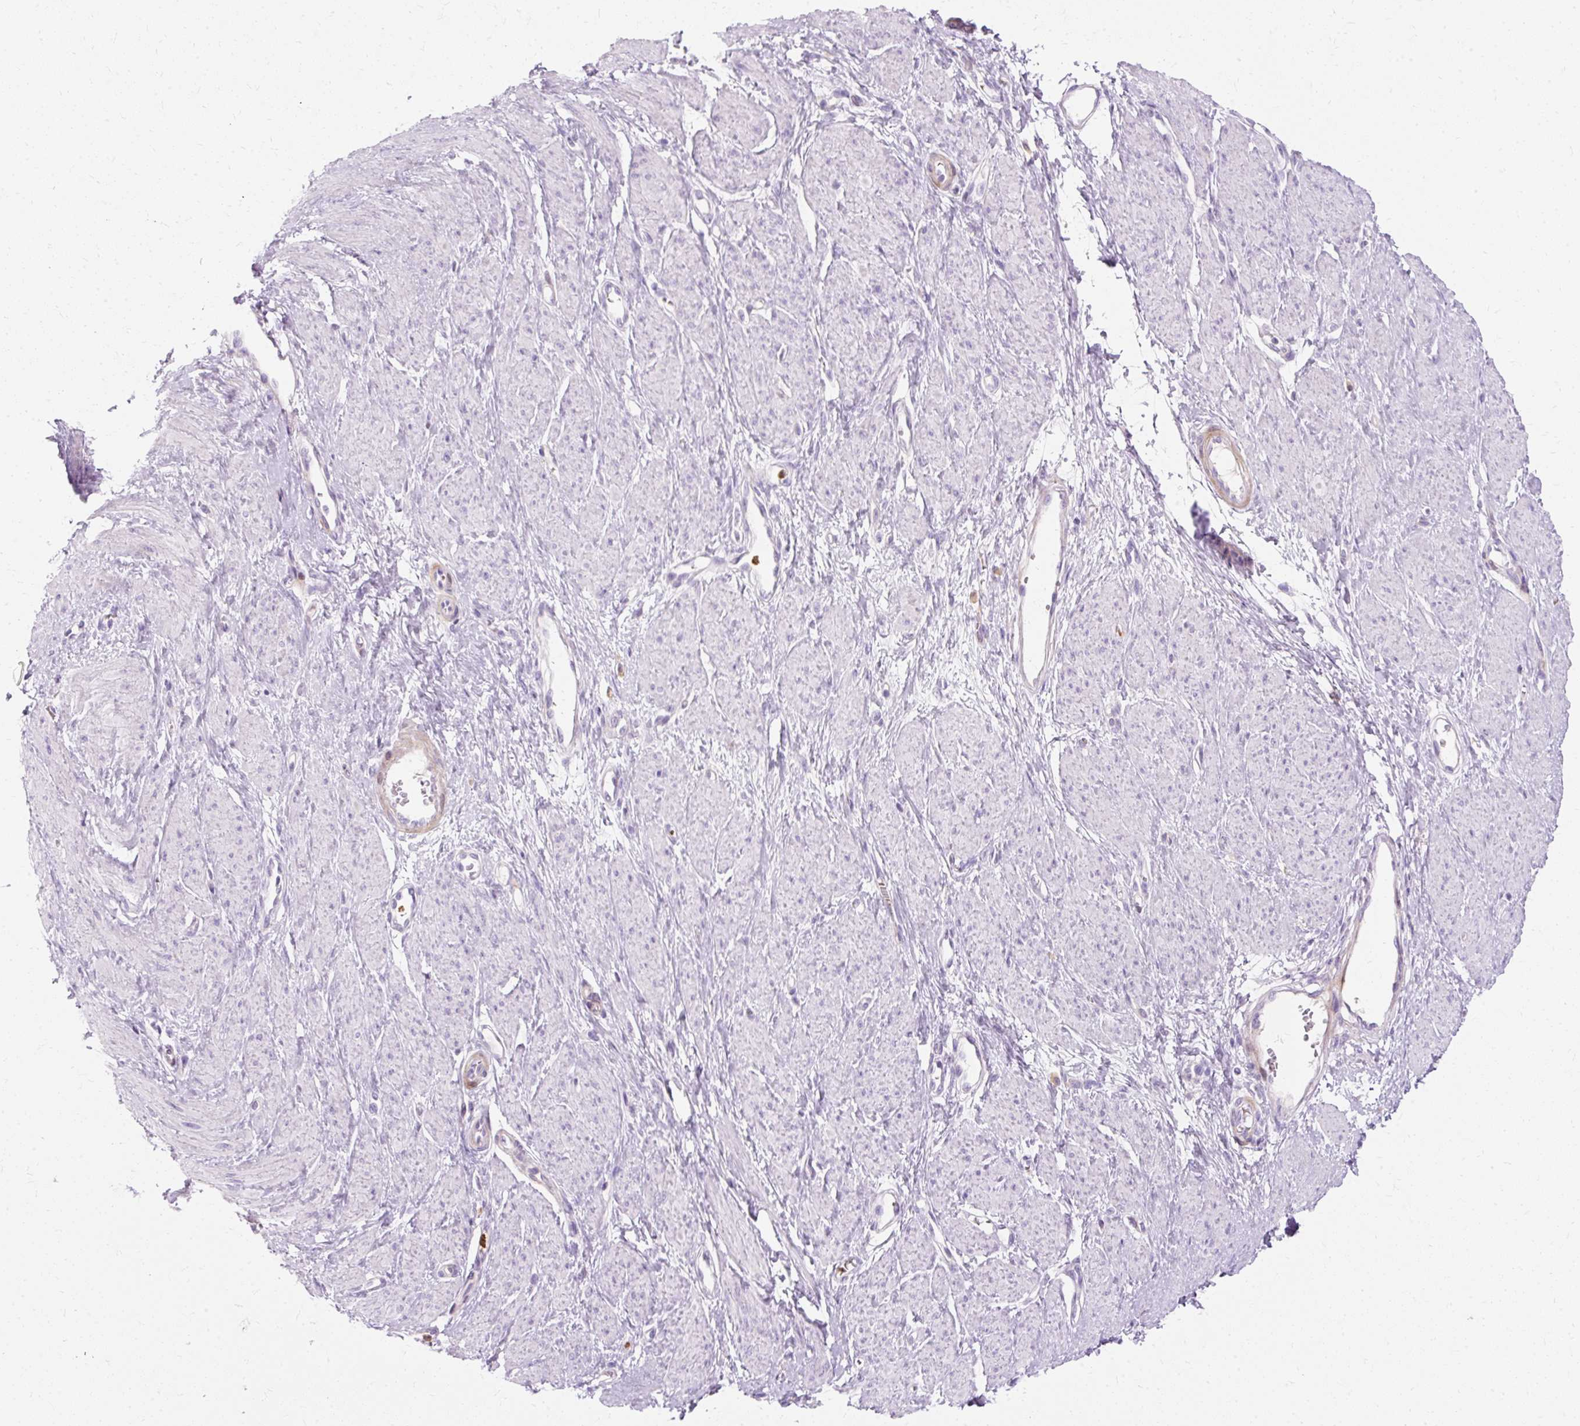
{"staining": {"intensity": "negative", "quantity": "none", "location": "none"}, "tissue": "smooth muscle", "cell_type": "Smooth muscle cells", "image_type": "normal", "snomed": [{"axis": "morphology", "description": "Normal tissue, NOS"}, {"axis": "topography", "description": "Smooth muscle"}, {"axis": "topography", "description": "Uterus"}], "caption": "Smooth muscle cells show no significant protein staining in benign smooth muscle. The staining was performed using DAB to visualize the protein expression in brown, while the nuclei were stained in blue with hematoxylin (Magnification: 20x).", "gene": "DEFA1B", "patient": {"sex": "female", "age": 39}}